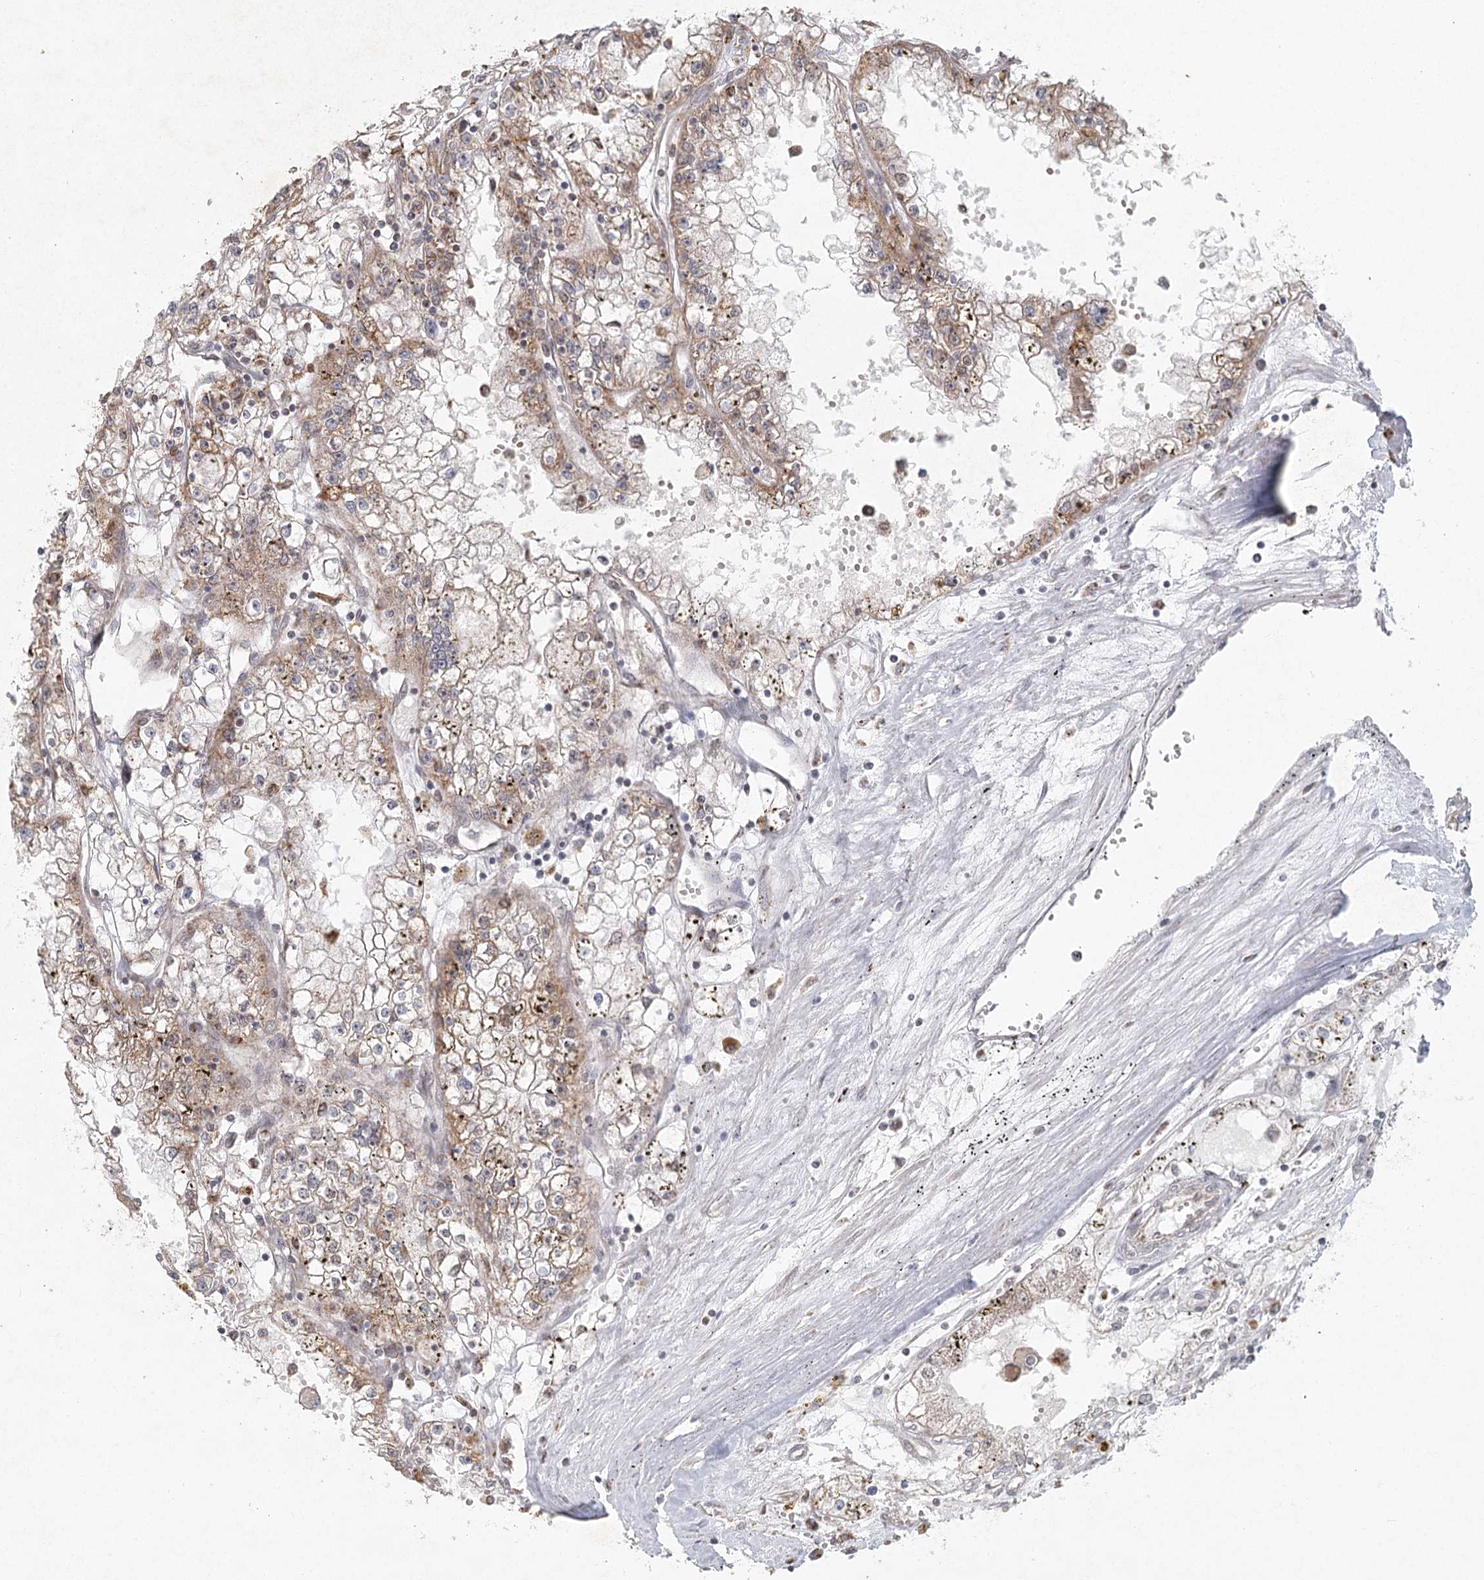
{"staining": {"intensity": "moderate", "quantity": "25%-75%", "location": "cytoplasmic/membranous"}, "tissue": "renal cancer", "cell_type": "Tumor cells", "image_type": "cancer", "snomed": [{"axis": "morphology", "description": "Adenocarcinoma, NOS"}, {"axis": "topography", "description": "Kidney"}], "caption": "Renal adenocarcinoma stained with a brown dye exhibits moderate cytoplasmic/membranous positive staining in about 25%-75% of tumor cells.", "gene": "LACTB", "patient": {"sex": "male", "age": 56}}